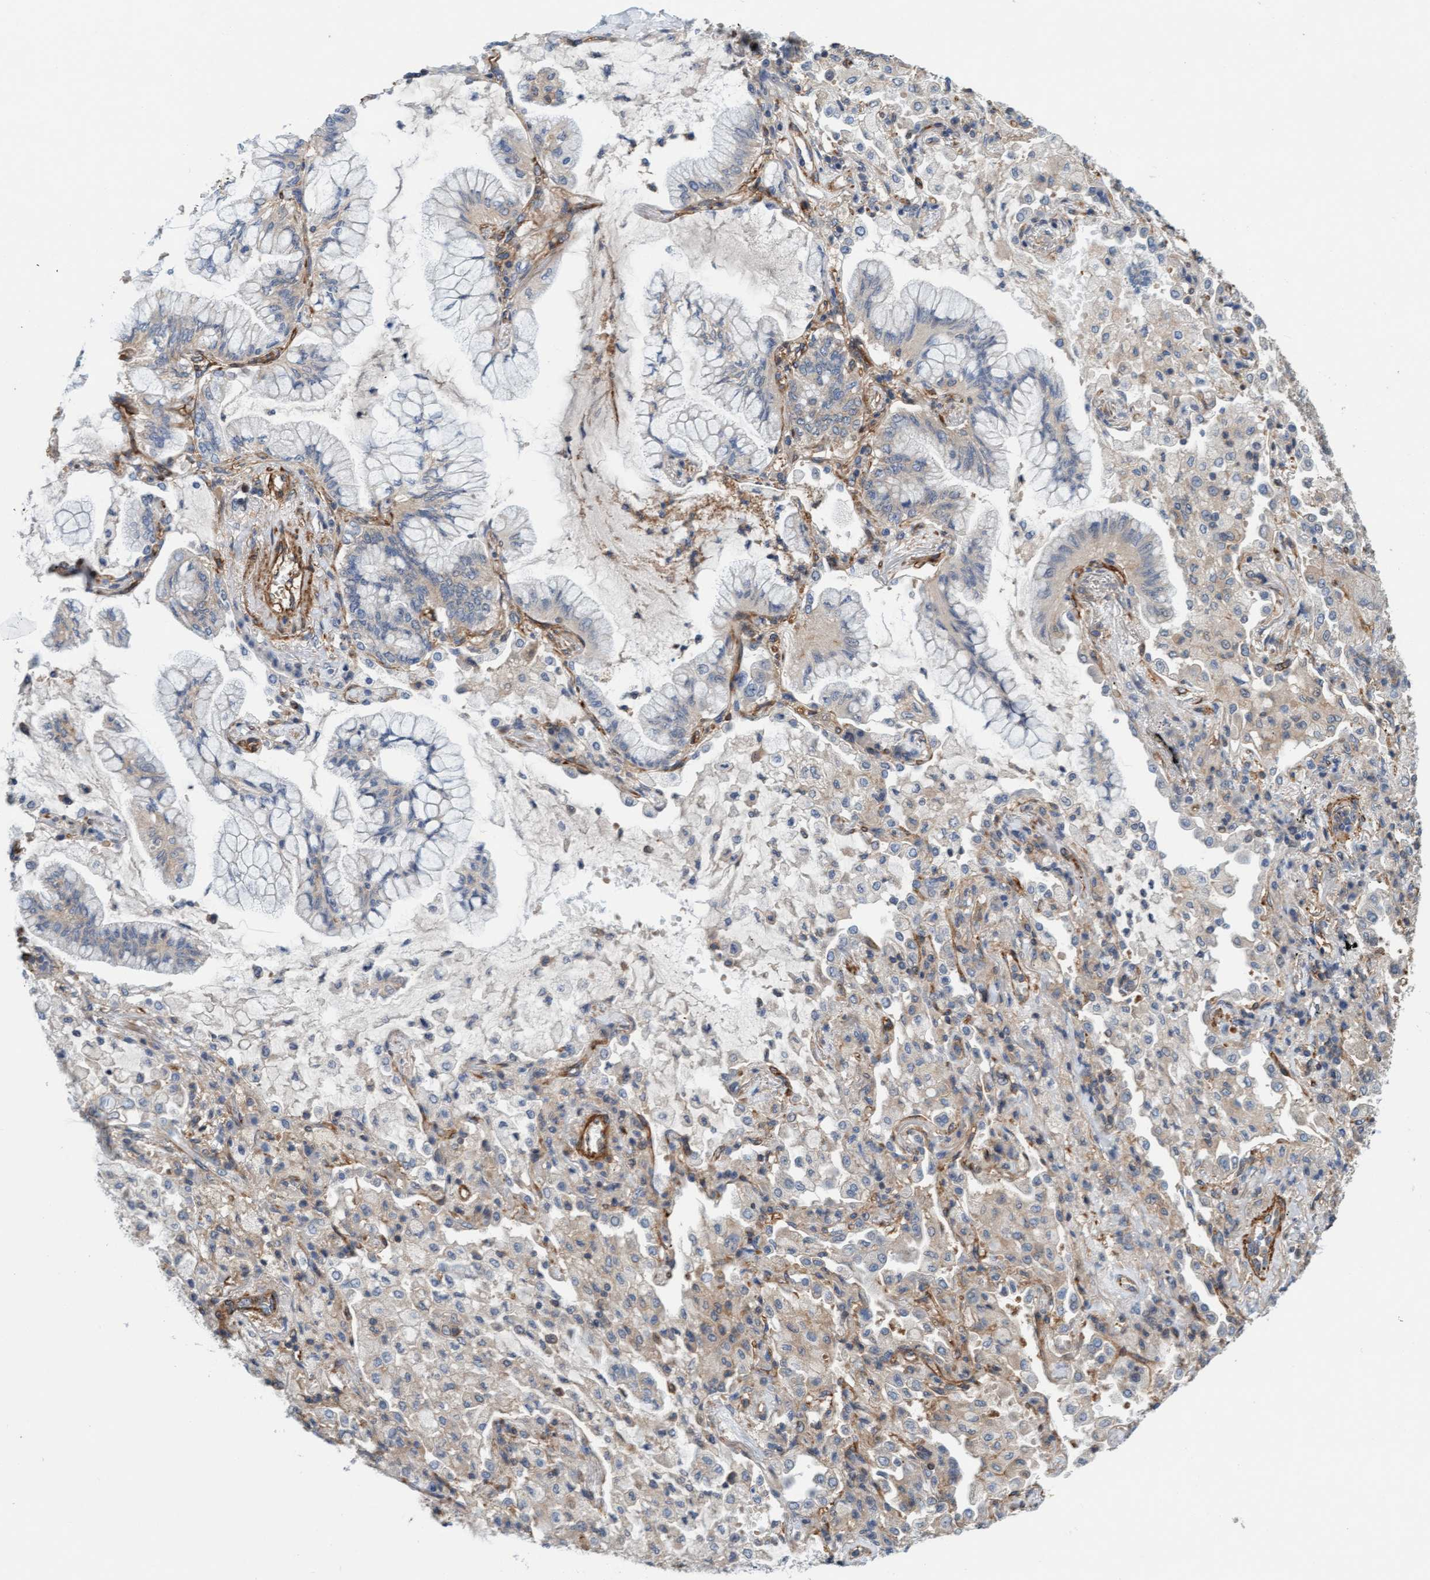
{"staining": {"intensity": "weak", "quantity": "<25%", "location": "cytoplasmic/membranous"}, "tissue": "lung cancer", "cell_type": "Tumor cells", "image_type": "cancer", "snomed": [{"axis": "morphology", "description": "Adenocarcinoma, NOS"}, {"axis": "topography", "description": "Lung"}], "caption": "Immunohistochemistry (IHC) micrograph of neoplastic tissue: lung cancer stained with DAB (3,3'-diaminobenzidine) reveals no significant protein staining in tumor cells.", "gene": "FMNL3", "patient": {"sex": "female", "age": 70}}